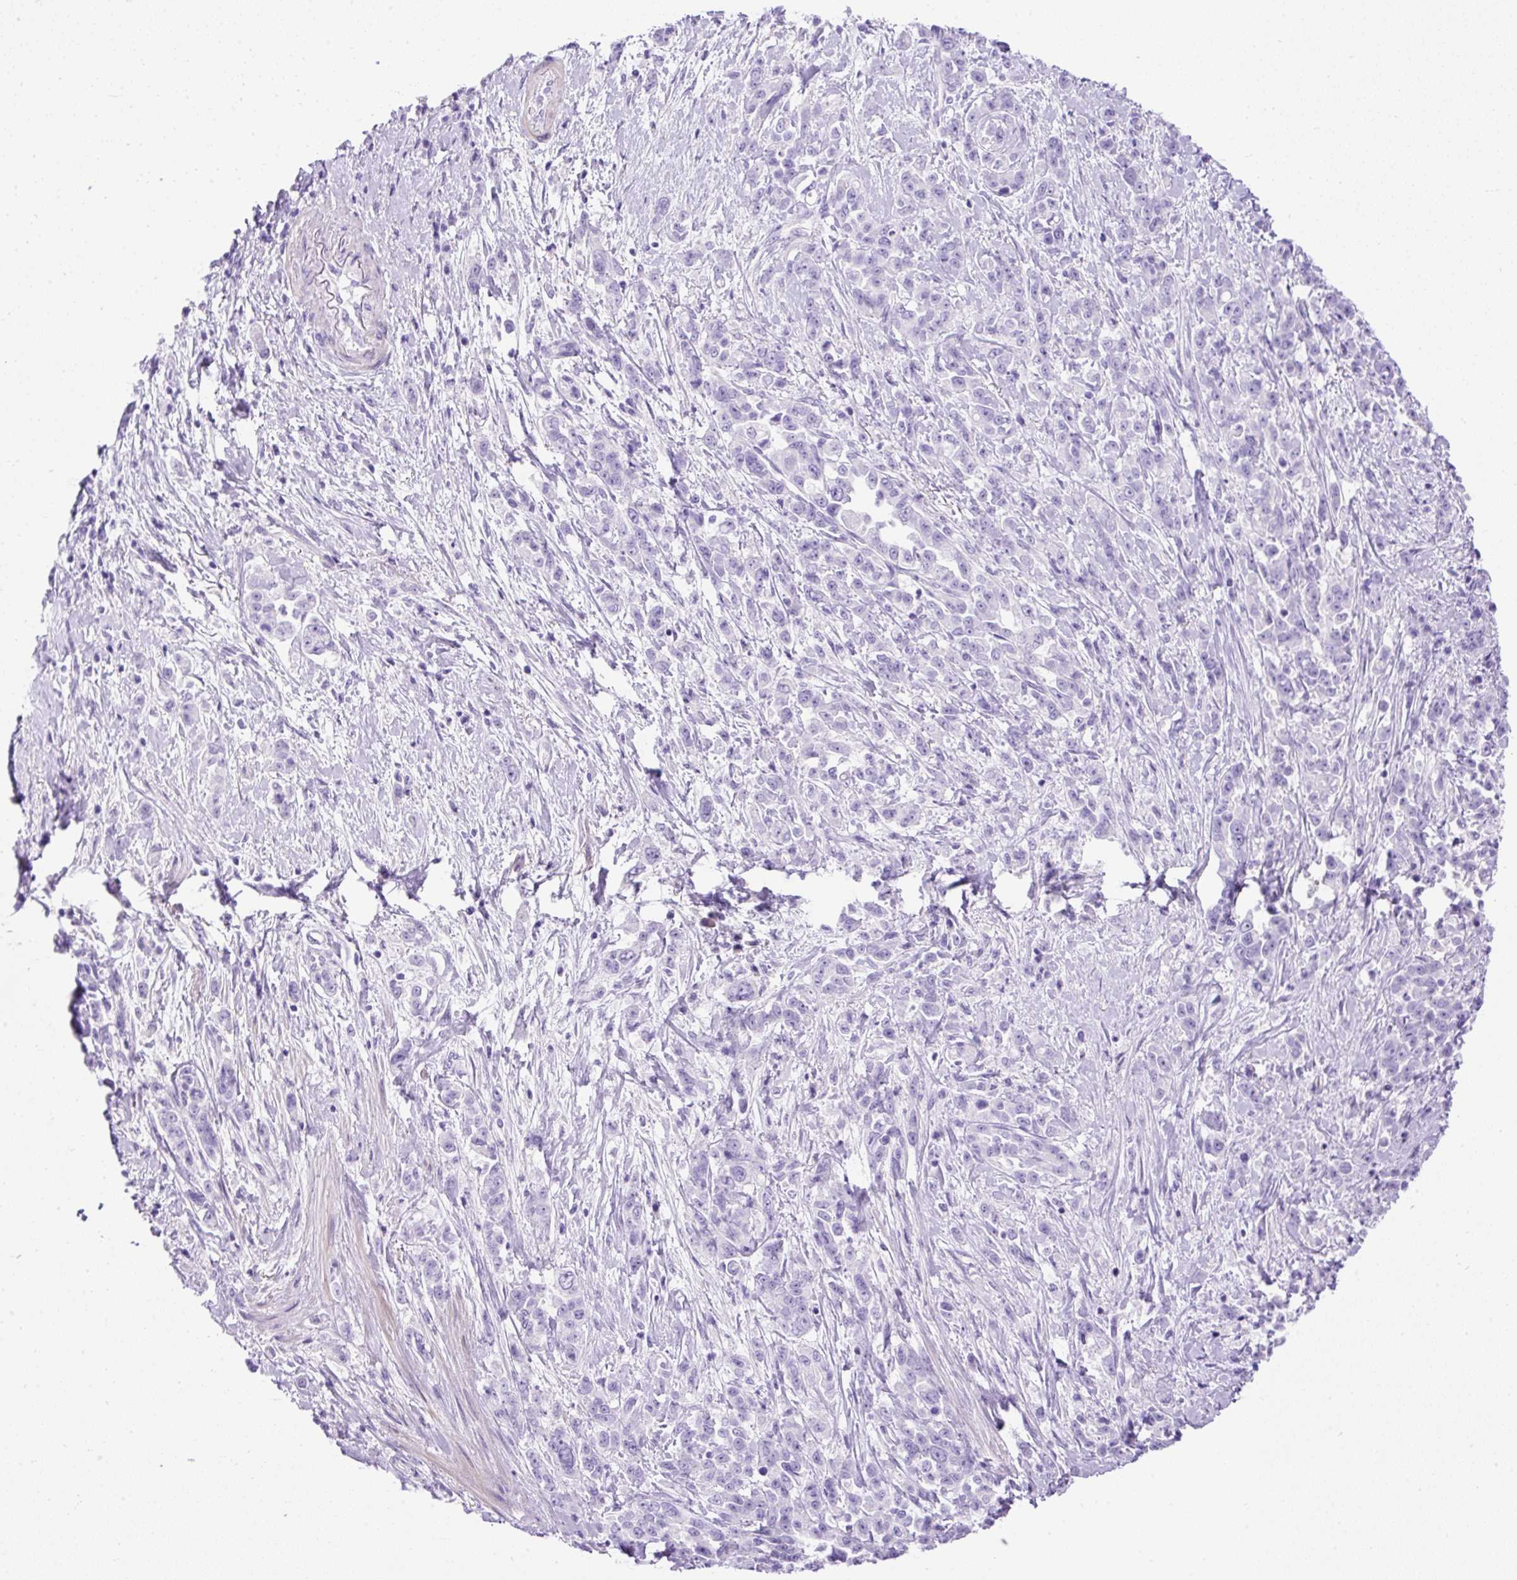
{"staining": {"intensity": "negative", "quantity": "none", "location": "none"}, "tissue": "pancreatic cancer", "cell_type": "Tumor cells", "image_type": "cancer", "snomed": [{"axis": "morphology", "description": "Normal tissue, NOS"}, {"axis": "morphology", "description": "Adenocarcinoma, NOS"}, {"axis": "topography", "description": "Pancreas"}], "caption": "The immunohistochemistry (IHC) image has no significant positivity in tumor cells of adenocarcinoma (pancreatic) tissue. The staining is performed using DAB brown chromogen with nuclei counter-stained in using hematoxylin.", "gene": "UPP1", "patient": {"sex": "female", "age": 64}}